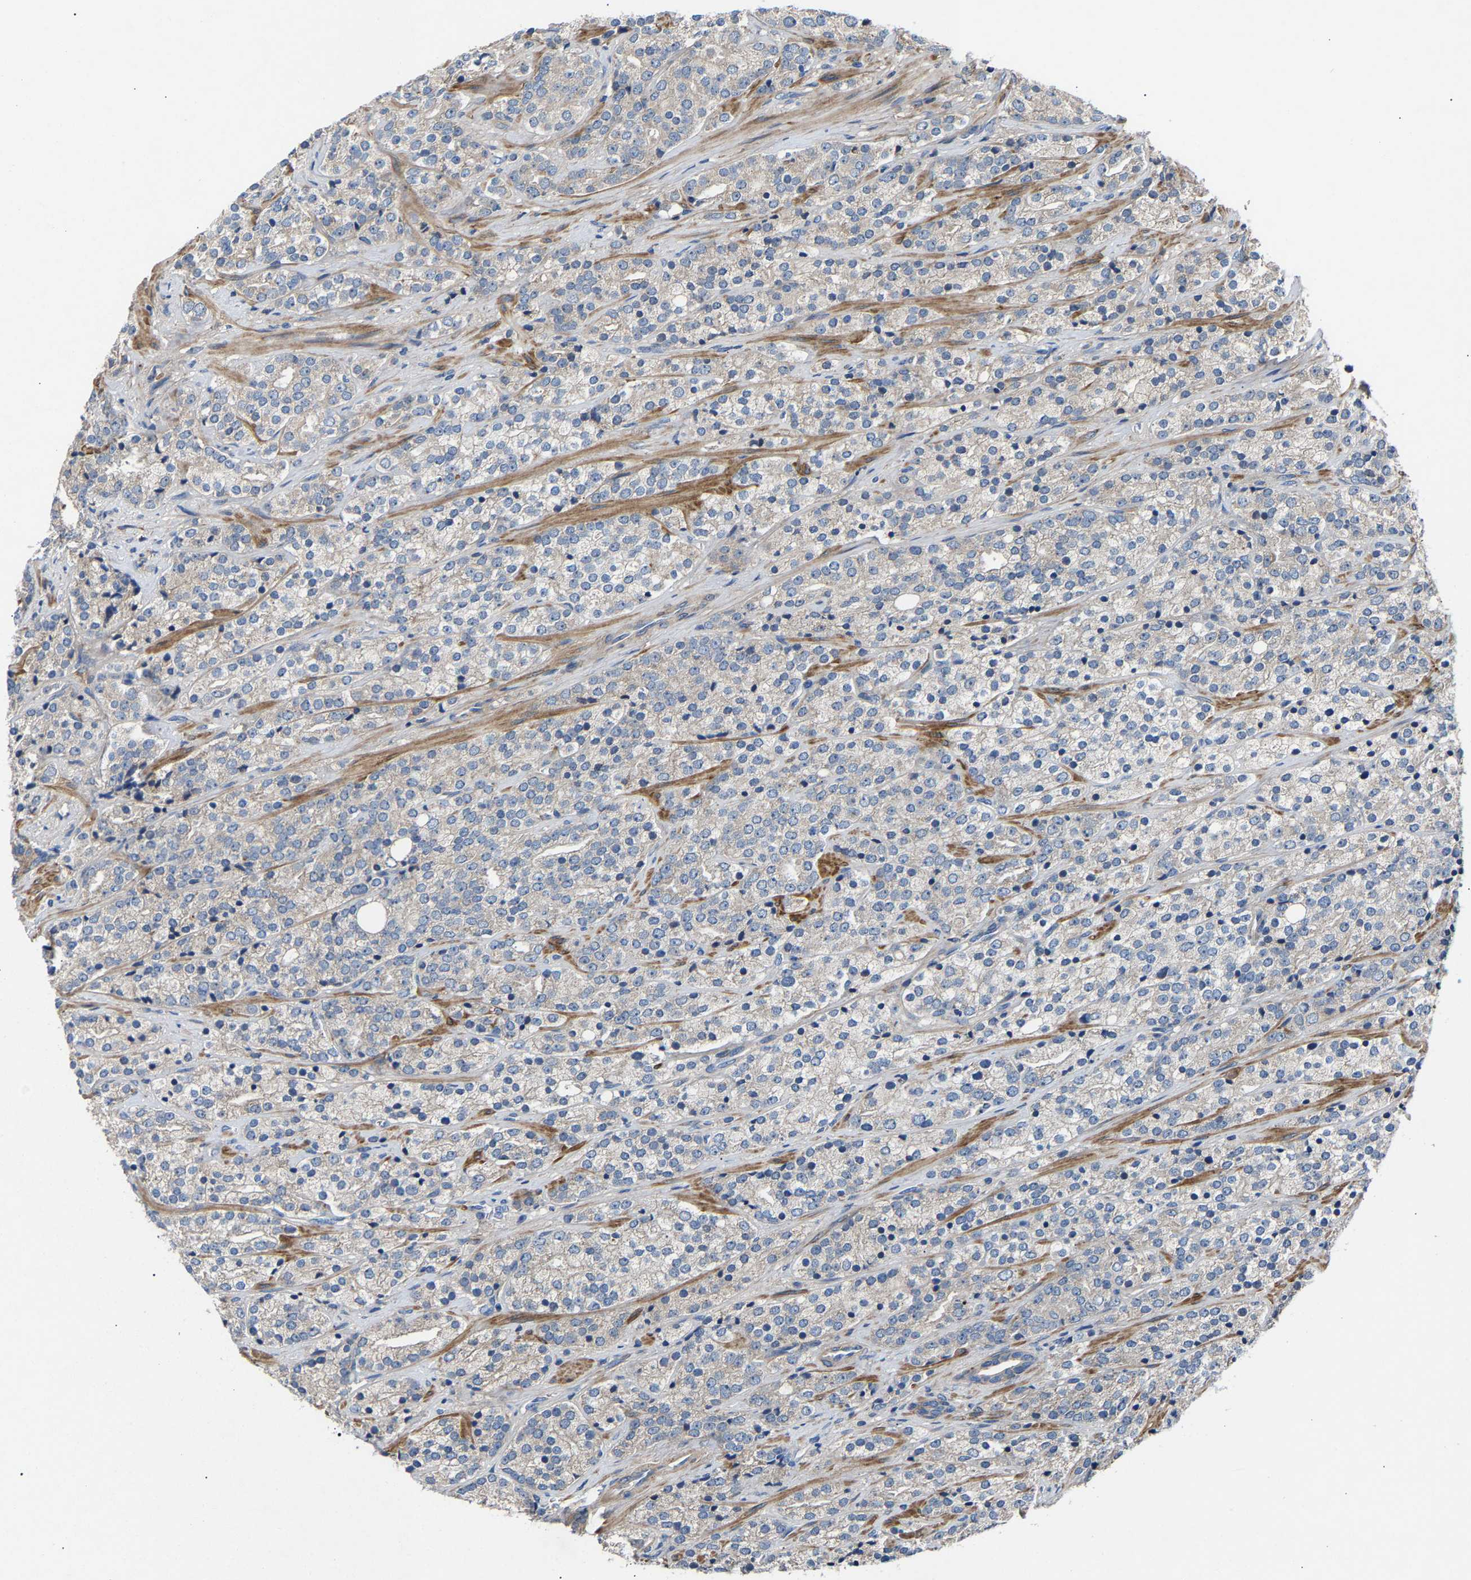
{"staining": {"intensity": "negative", "quantity": "none", "location": "none"}, "tissue": "prostate cancer", "cell_type": "Tumor cells", "image_type": "cancer", "snomed": [{"axis": "morphology", "description": "Adenocarcinoma, High grade"}, {"axis": "topography", "description": "Prostate"}], "caption": "Immunohistochemistry of human adenocarcinoma (high-grade) (prostate) reveals no staining in tumor cells. Nuclei are stained in blue.", "gene": "CCDC171", "patient": {"sex": "male", "age": 71}}